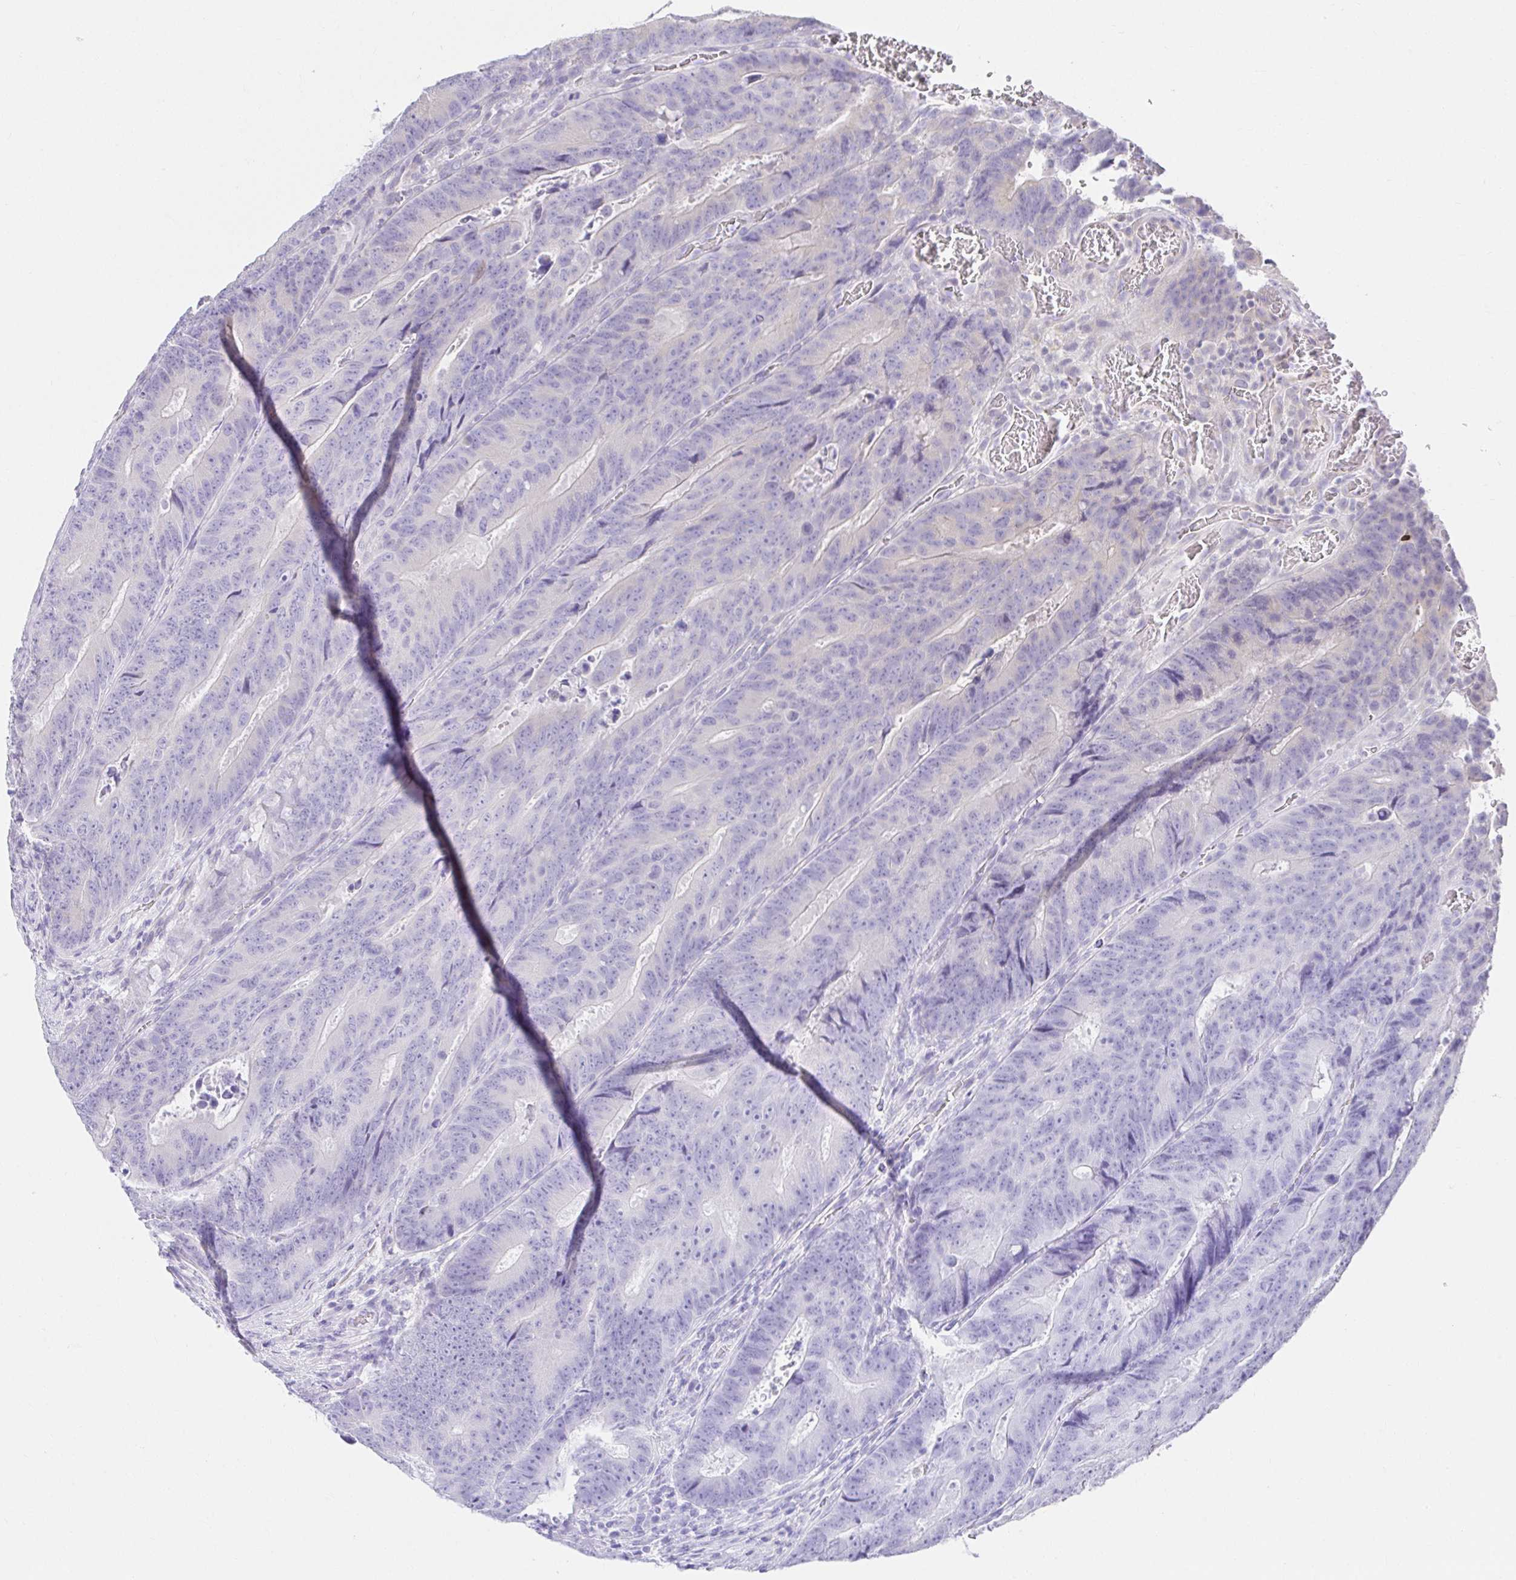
{"staining": {"intensity": "negative", "quantity": "none", "location": "none"}, "tissue": "colorectal cancer", "cell_type": "Tumor cells", "image_type": "cancer", "snomed": [{"axis": "morphology", "description": "Adenocarcinoma, NOS"}, {"axis": "topography", "description": "Colon"}], "caption": "Tumor cells show no significant protein positivity in adenocarcinoma (colorectal).", "gene": "VGLL1", "patient": {"sex": "female", "age": 48}}